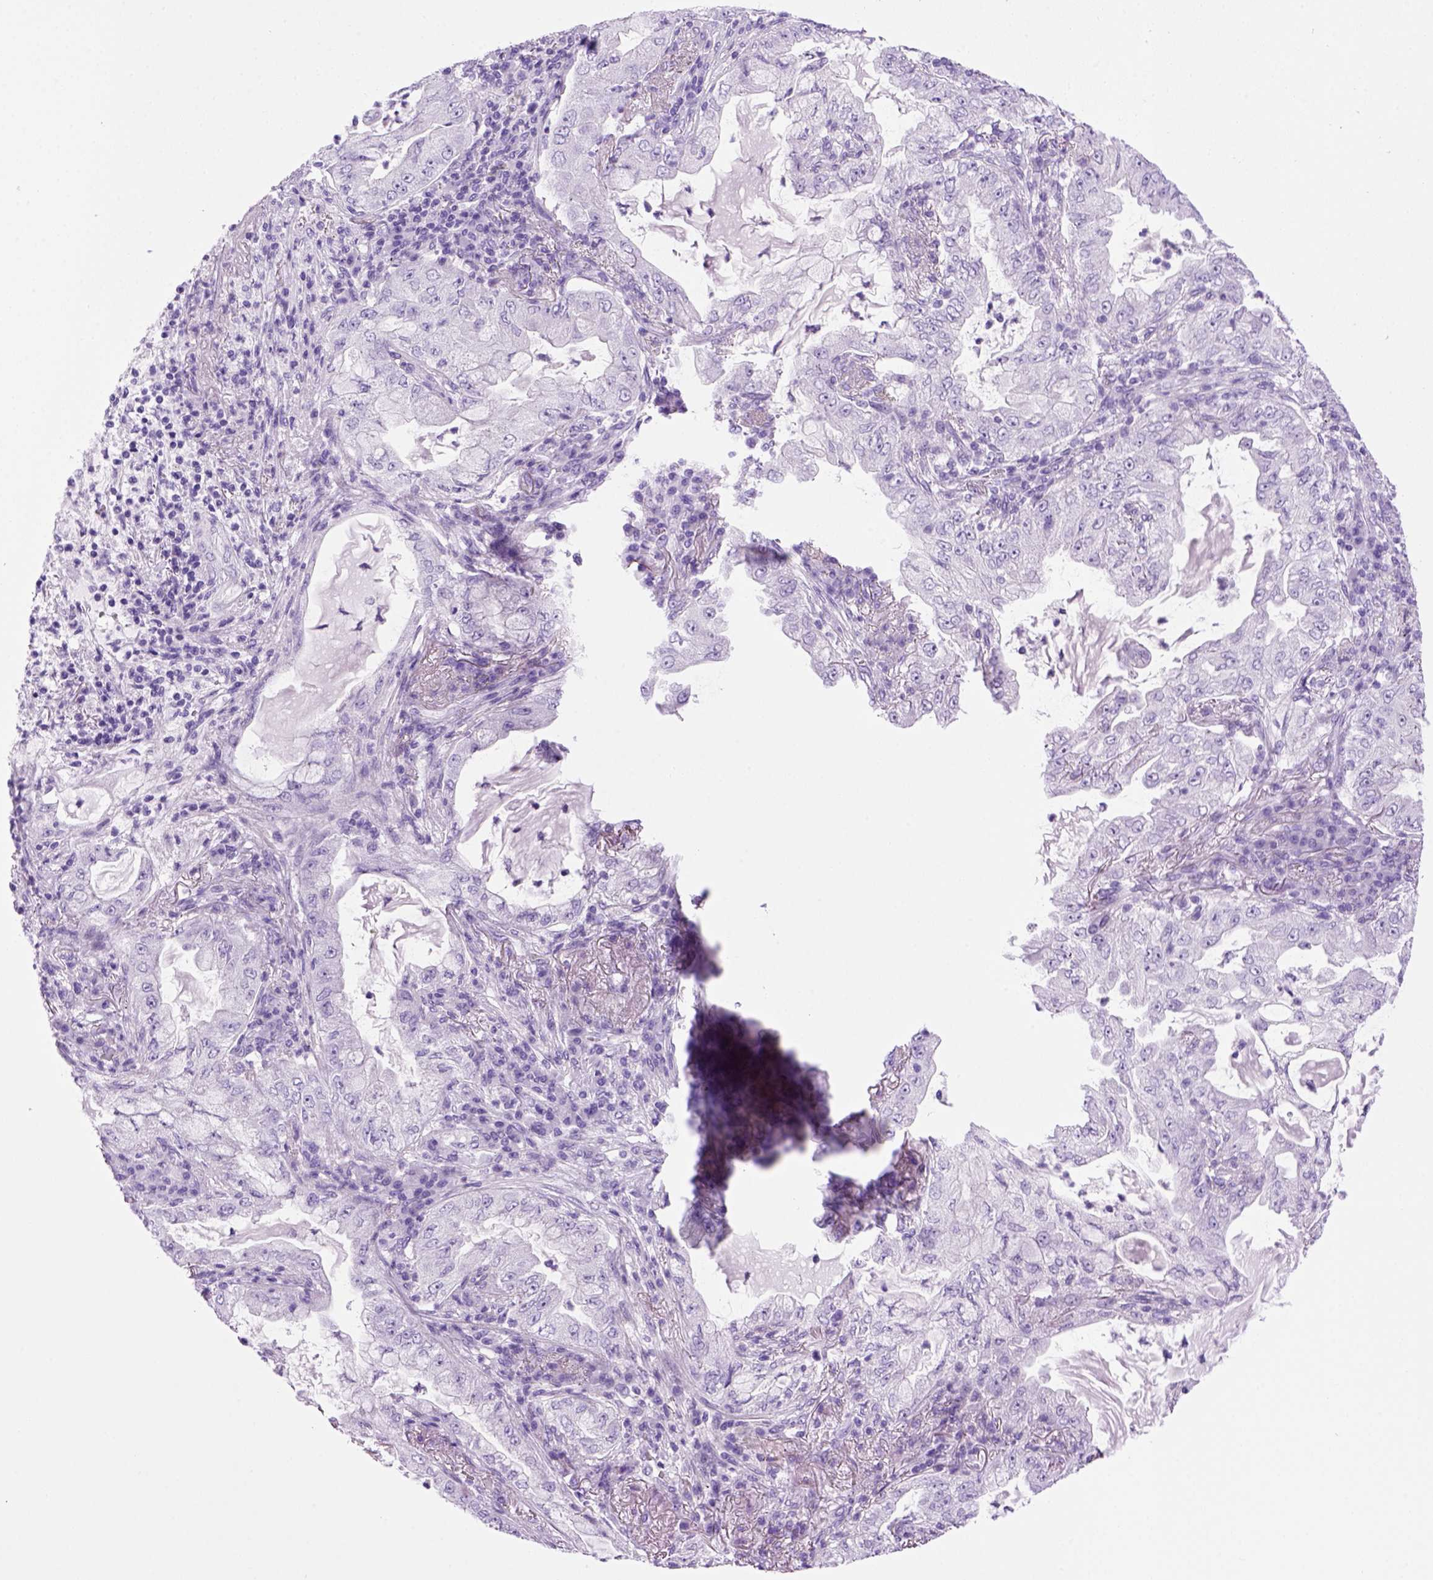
{"staining": {"intensity": "negative", "quantity": "none", "location": "none"}, "tissue": "lung cancer", "cell_type": "Tumor cells", "image_type": "cancer", "snomed": [{"axis": "morphology", "description": "Adenocarcinoma, NOS"}, {"axis": "topography", "description": "Lung"}], "caption": "Immunohistochemistry histopathology image of human lung adenocarcinoma stained for a protein (brown), which shows no positivity in tumor cells. (Brightfield microscopy of DAB (3,3'-diaminobenzidine) immunohistochemistry at high magnification).", "gene": "SGCG", "patient": {"sex": "female", "age": 73}}